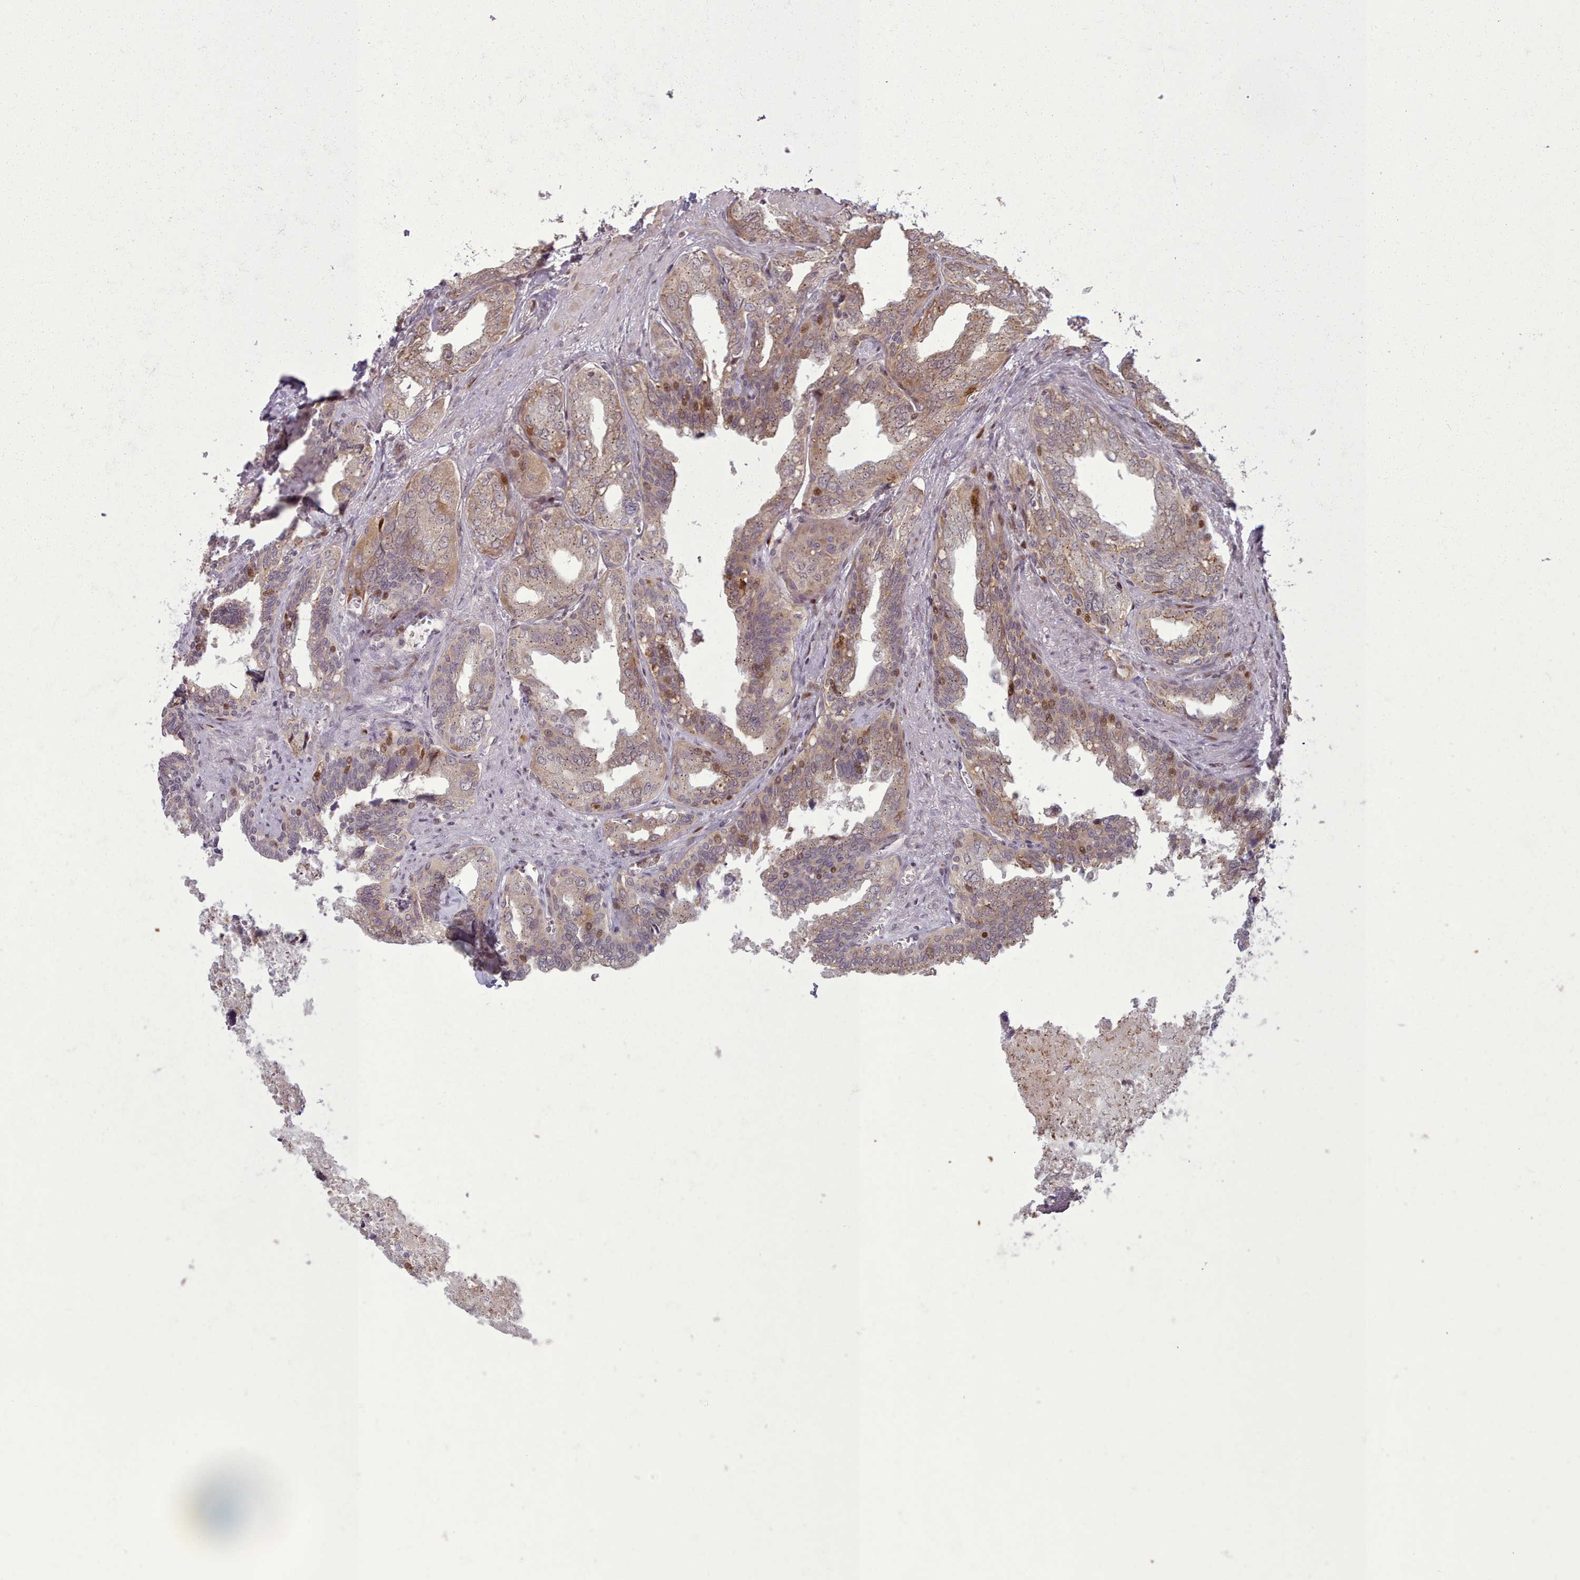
{"staining": {"intensity": "moderate", "quantity": "25%-75%", "location": "cytoplasmic/membranous"}, "tissue": "seminal vesicle", "cell_type": "Glandular cells", "image_type": "normal", "snomed": [{"axis": "morphology", "description": "Normal tissue, NOS"}, {"axis": "topography", "description": "Seminal veicle"}], "caption": "This histopathology image exhibits immunohistochemistry (IHC) staining of unremarkable human seminal vesicle, with medium moderate cytoplasmic/membranous positivity in about 25%-75% of glandular cells.", "gene": "LGALS9B", "patient": {"sex": "male", "age": 67}}